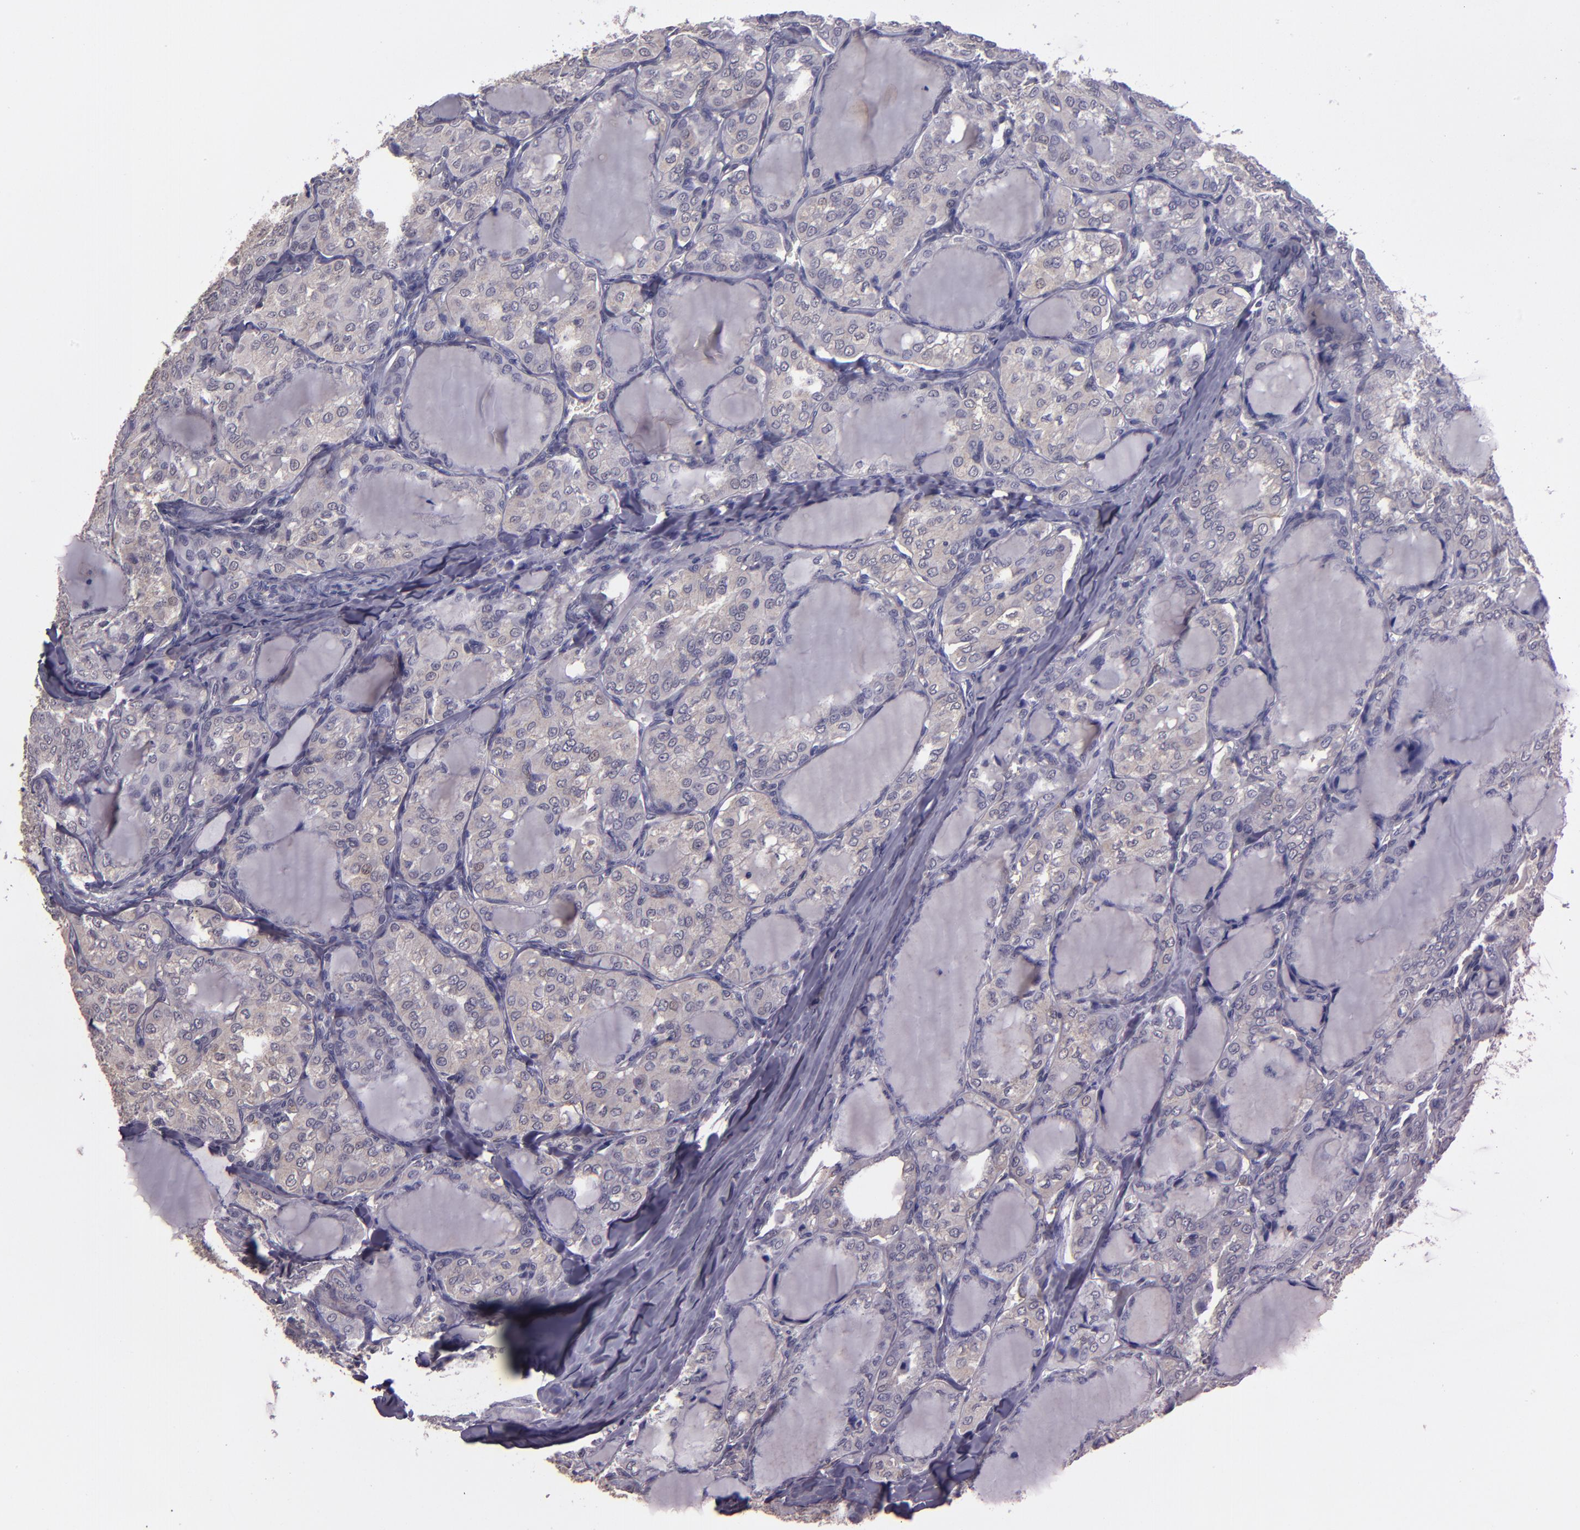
{"staining": {"intensity": "negative", "quantity": "none", "location": "none"}, "tissue": "thyroid cancer", "cell_type": "Tumor cells", "image_type": "cancer", "snomed": [{"axis": "morphology", "description": "Papillary adenocarcinoma, NOS"}, {"axis": "topography", "description": "Thyroid gland"}], "caption": "Image shows no significant protein expression in tumor cells of thyroid cancer (papillary adenocarcinoma).", "gene": "CEBPE", "patient": {"sex": "male", "age": 20}}